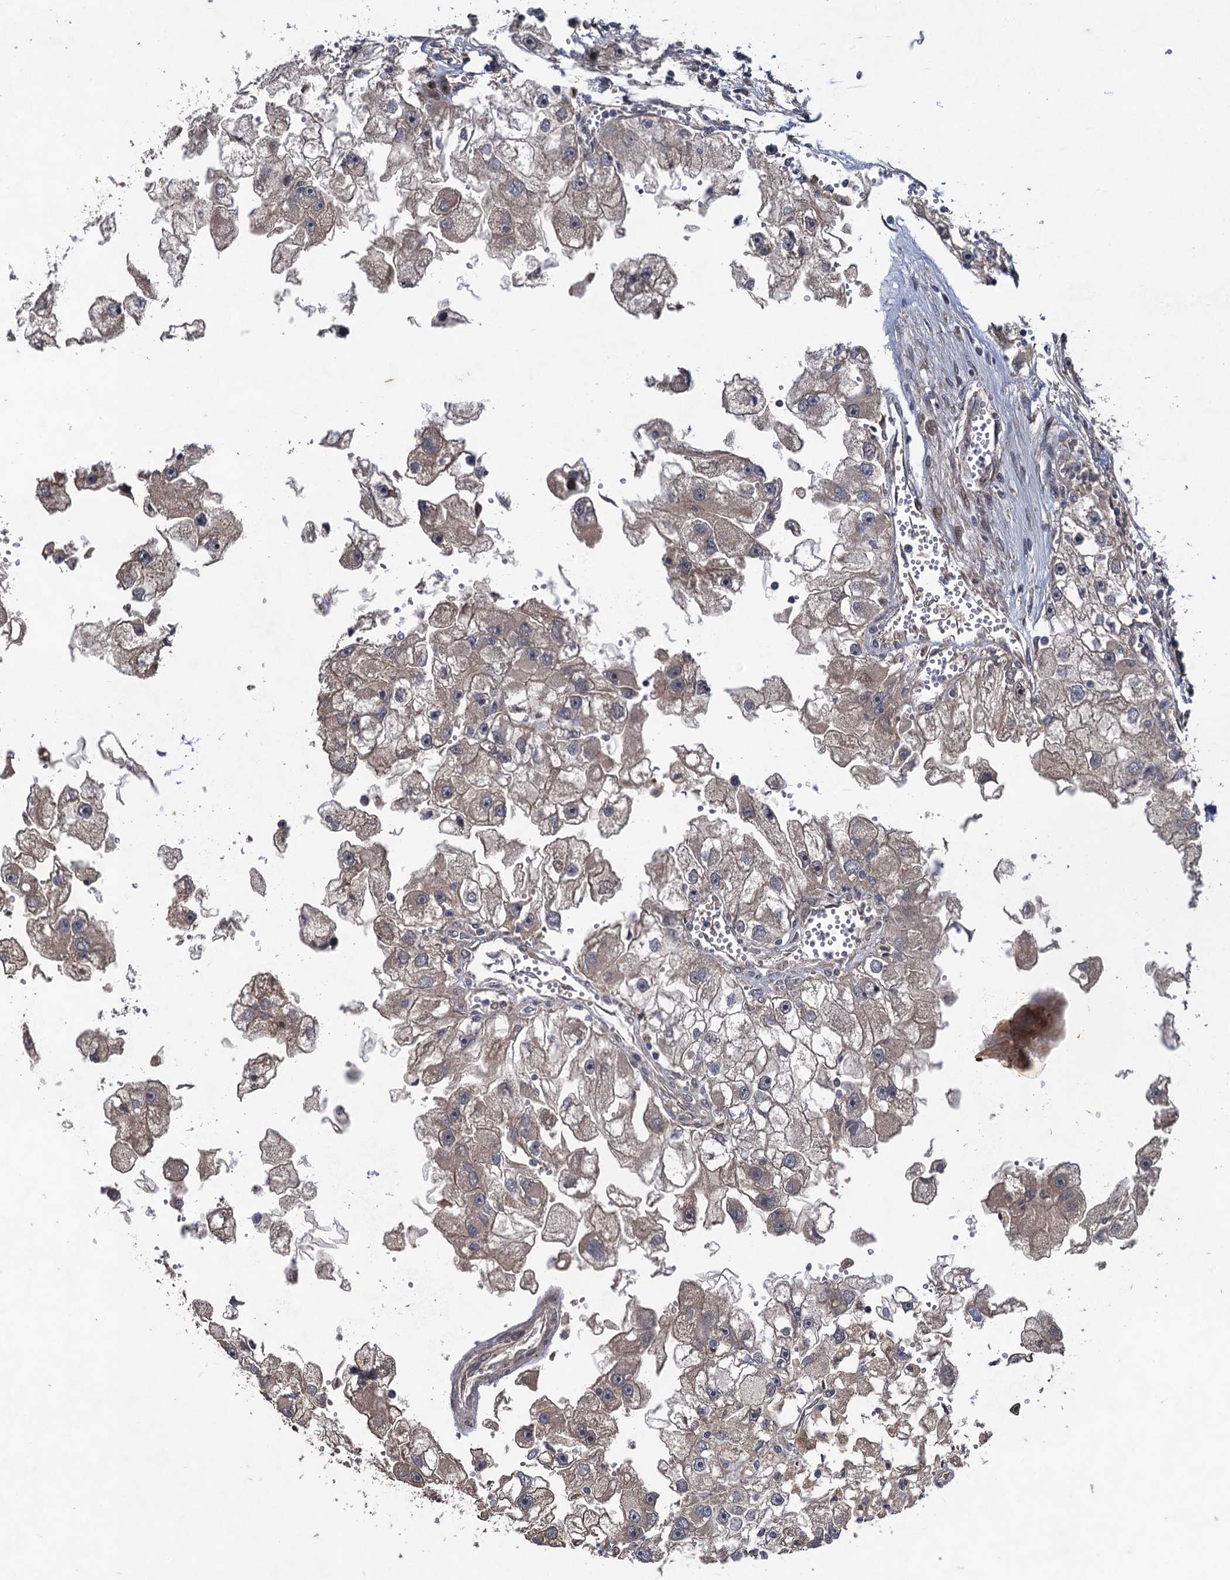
{"staining": {"intensity": "weak", "quantity": "<25%", "location": "cytoplasmic/membranous"}, "tissue": "renal cancer", "cell_type": "Tumor cells", "image_type": "cancer", "snomed": [{"axis": "morphology", "description": "Adenocarcinoma, NOS"}, {"axis": "topography", "description": "Kidney"}], "caption": "High magnification brightfield microscopy of adenocarcinoma (renal) stained with DAB (brown) and counterstained with hematoxylin (blue): tumor cells show no significant staining.", "gene": "NUDT22", "patient": {"sex": "male", "age": 63}}